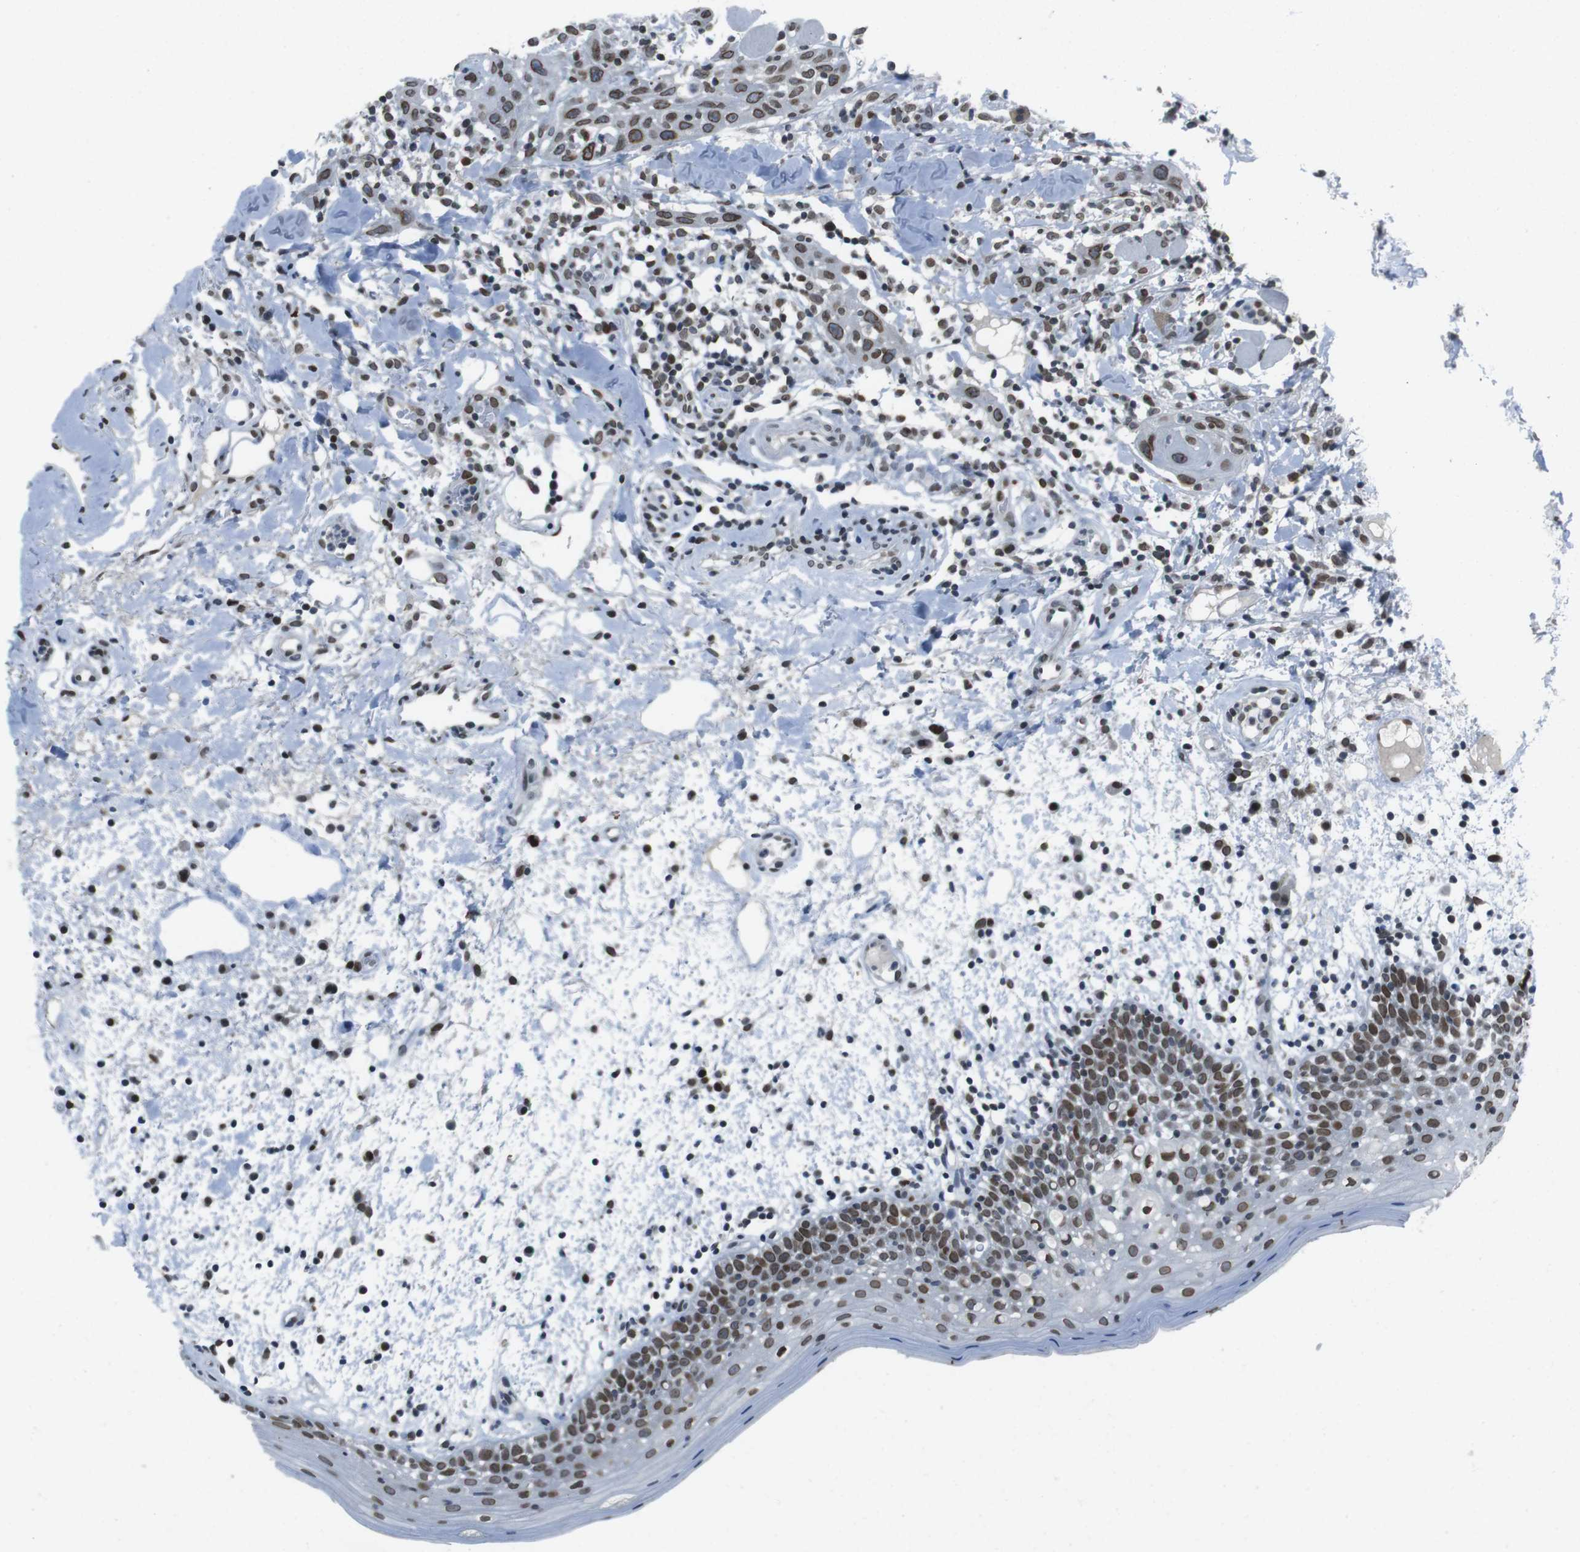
{"staining": {"intensity": "moderate", "quantity": ">75%", "location": "cytoplasmic/membranous,nuclear"}, "tissue": "oral mucosa", "cell_type": "Squamous epithelial cells", "image_type": "normal", "snomed": [{"axis": "morphology", "description": "Normal tissue, NOS"}, {"axis": "morphology", "description": "Squamous cell carcinoma, NOS"}, {"axis": "topography", "description": "Skeletal muscle"}, {"axis": "topography", "description": "Oral tissue"}], "caption": "Immunohistochemical staining of unremarkable oral mucosa shows moderate cytoplasmic/membranous,nuclear protein staining in approximately >75% of squamous epithelial cells.", "gene": "MAD1L1", "patient": {"sex": "male", "age": 71}}